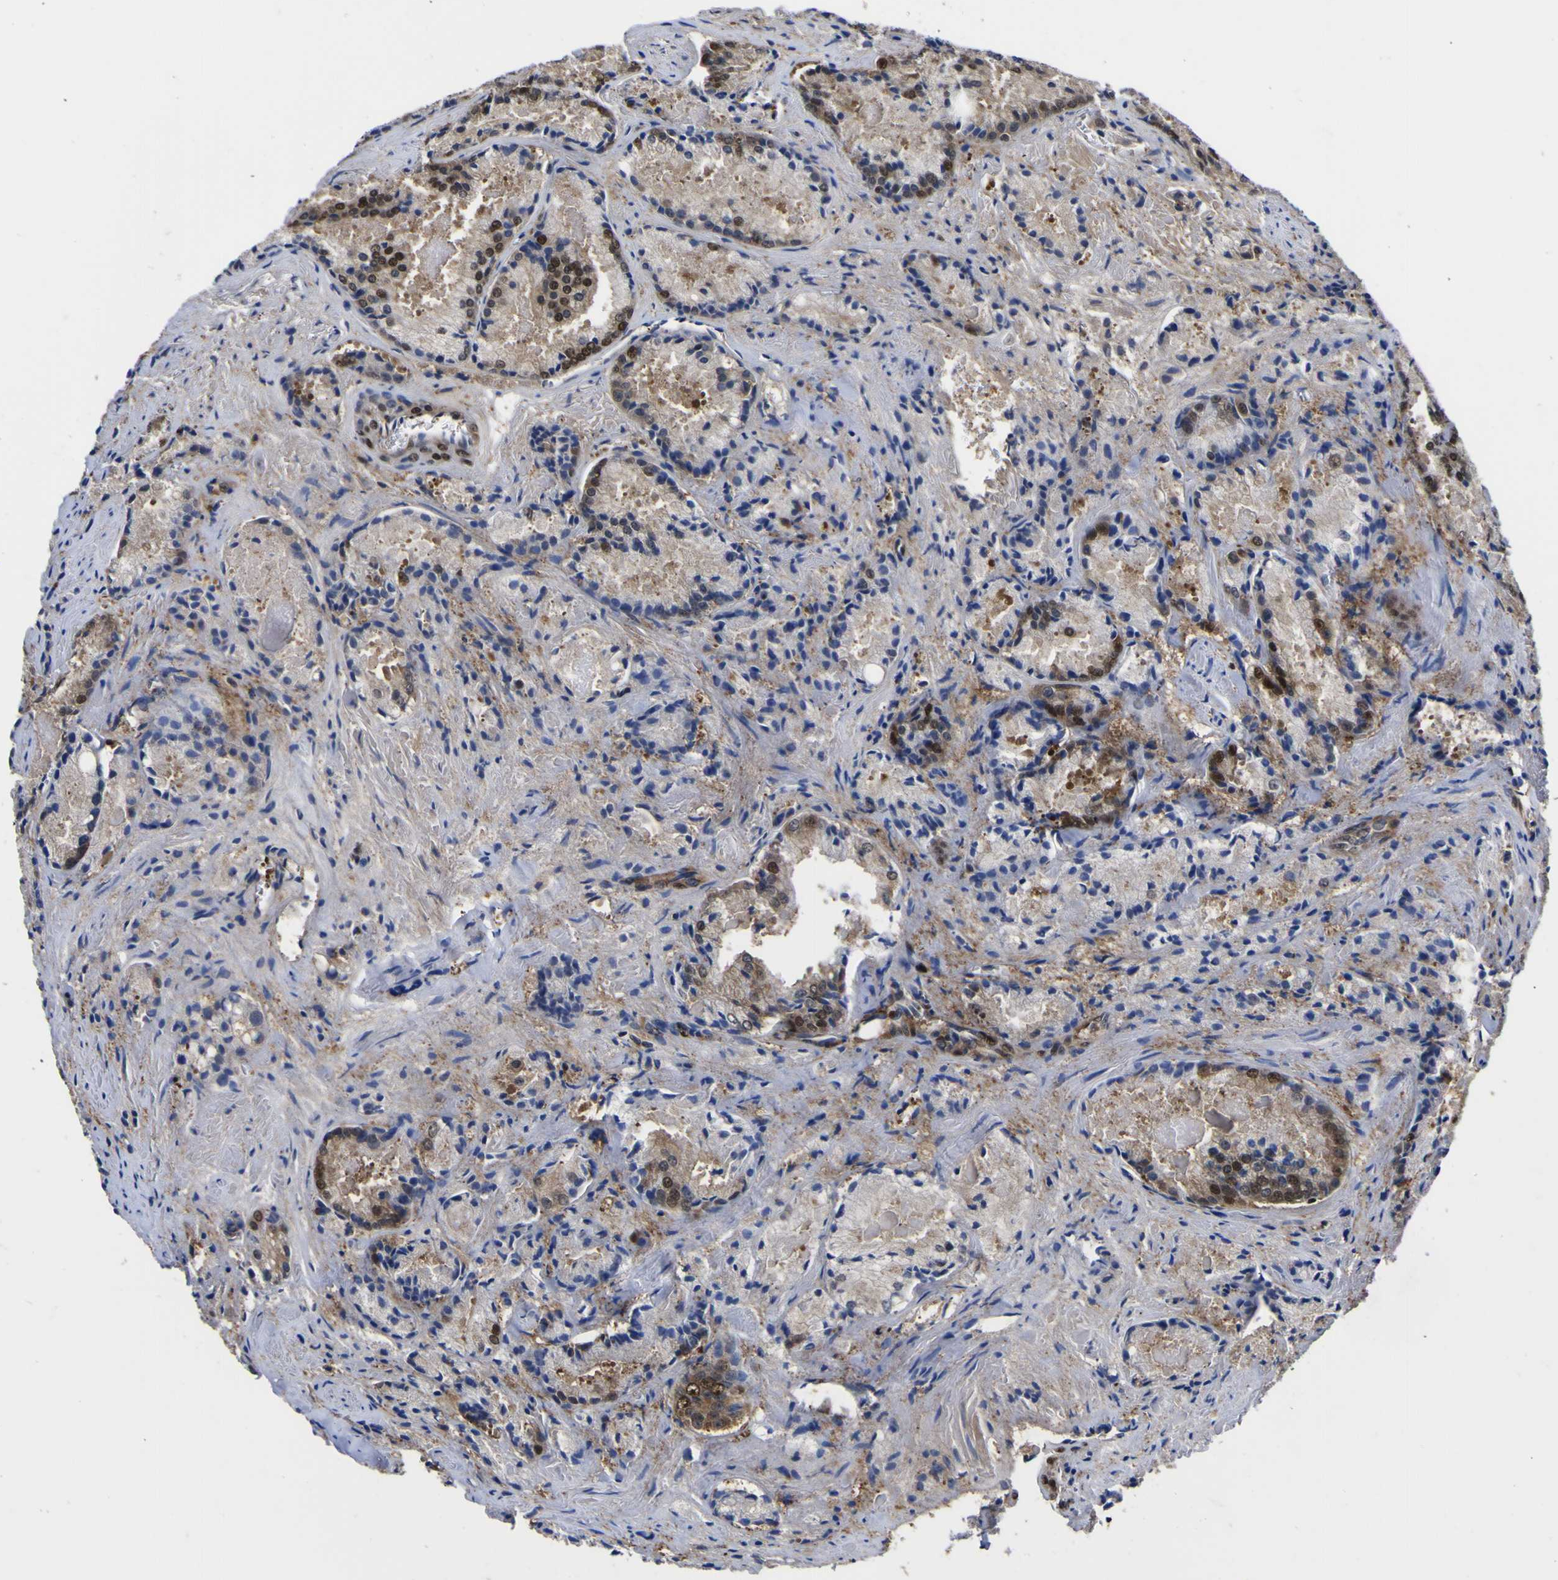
{"staining": {"intensity": "moderate", "quantity": "25%-75%", "location": "cytoplasmic/membranous,nuclear"}, "tissue": "prostate cancer", "cell_type": "Tumor cells", "image_type": "cancer", "snomed": [{"axis": "morphology", "description": "Adenocarcinoma, Low grade"}, {"axis": "topography", "description": "Prostate"}], "caption": "DAB (3,3'-diaminobenzidine) immunohistochemical staining of human prostate low-grade adenocarcinoma reveals moderate cytoplasmic/membranous and nuclear protein expression in about 25%-75% of tumor cells.", "gene": "FAM110B", "patient": {"sex": "male", "age": 64}}